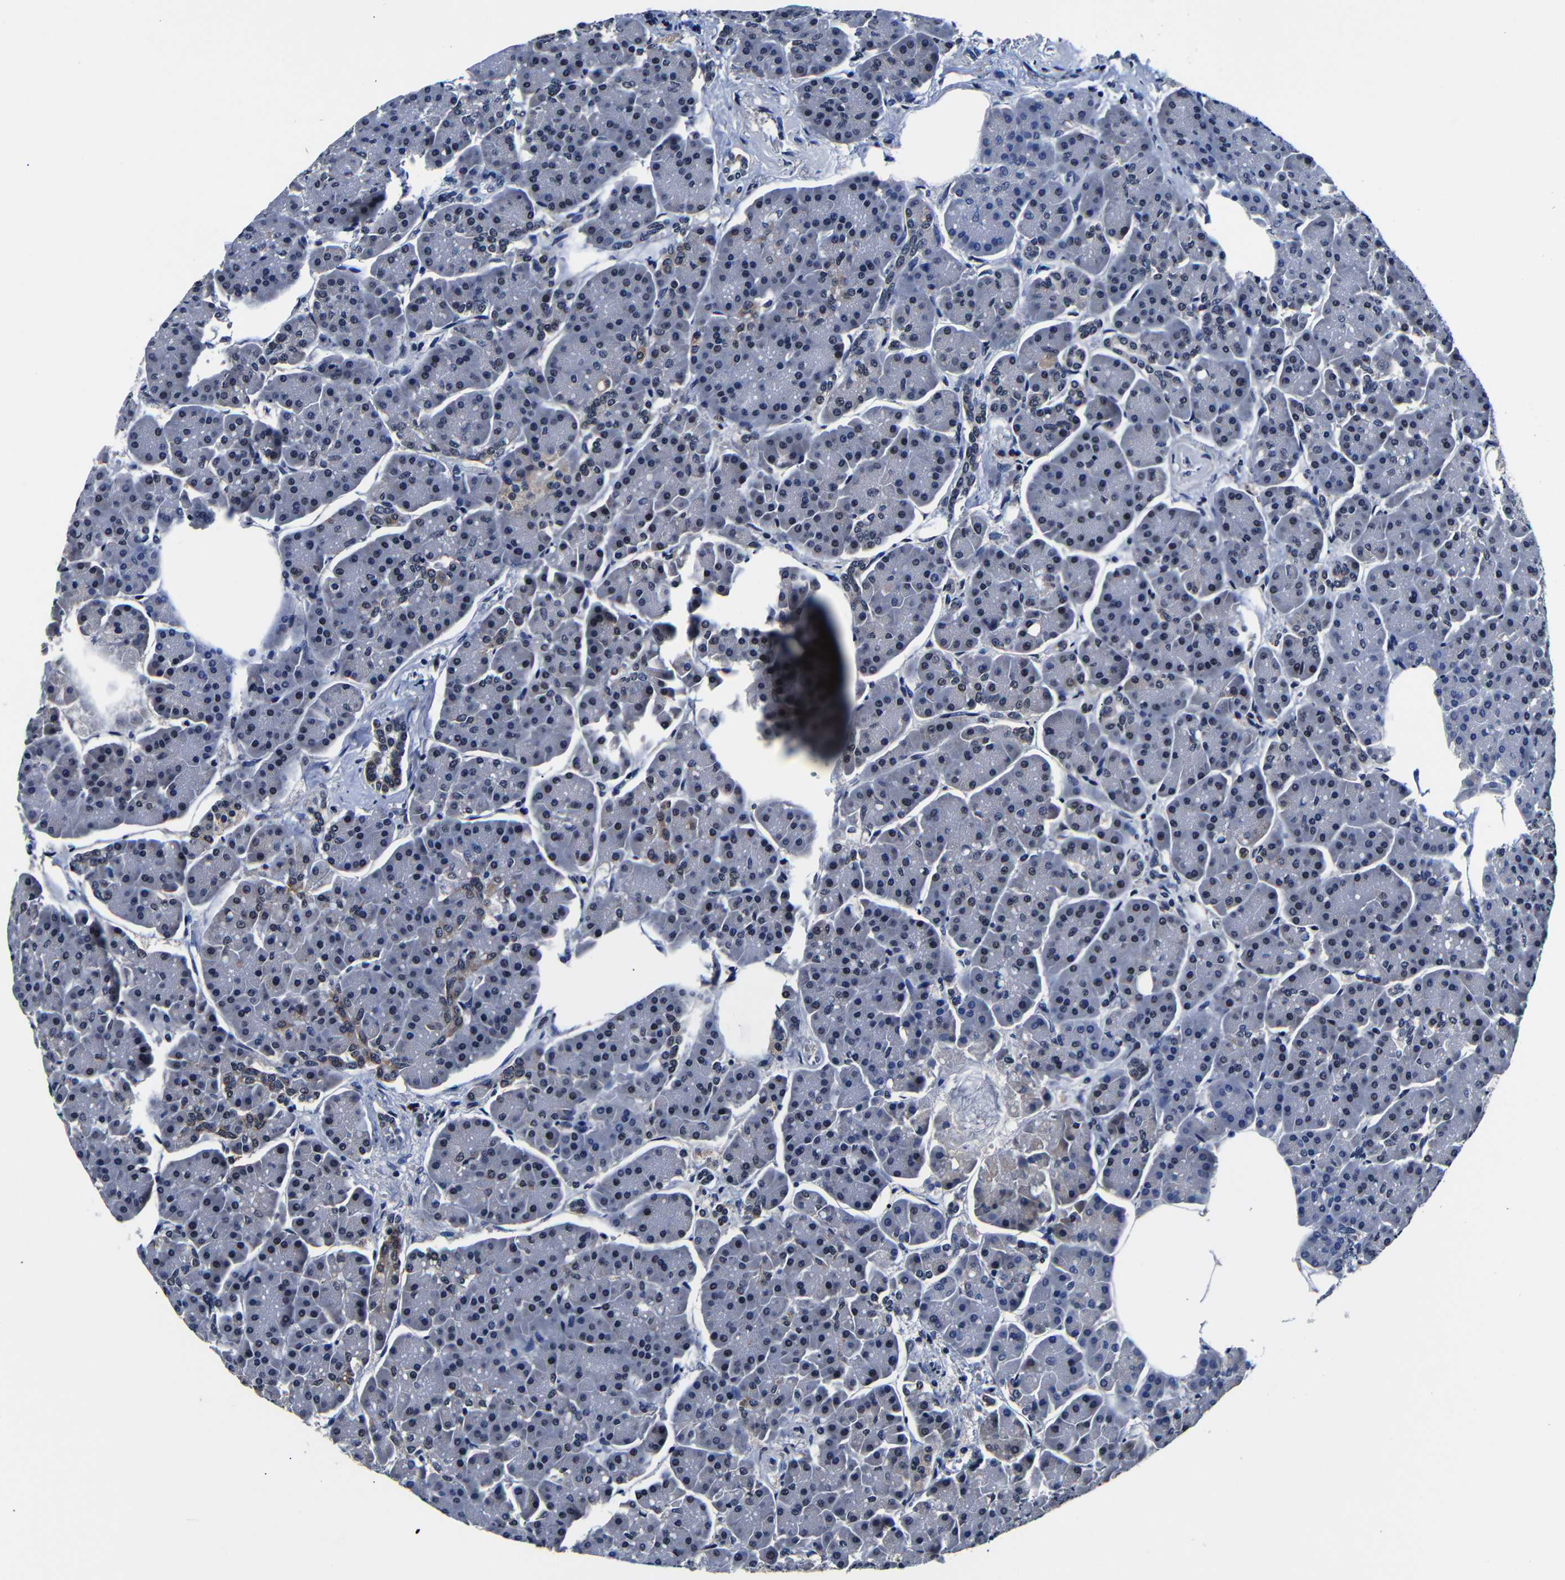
{"staining": {"intensity": "weak", "quantity": "<25%", "location": "nuclear"}, "tissue": "pancreas", "cell_type": "Exocrine glandular cells", "image_type": "normal", "snomed": [{"axis": "morphology", "description": "Normal tissue, NOS"}, {"axis": "topography", "description": "Pancreas"}], "caption": "Exocrine glandular cells show no significant protein positivity in unremarkable pancreas. Brightfield microscopy of immunohistochemistry (IHC) stained with DAB (brown) and hematoxylin (blue), captured at high magnification.", "gene": "DEPP1", "patient": {"sex": "female", "age": 70}}